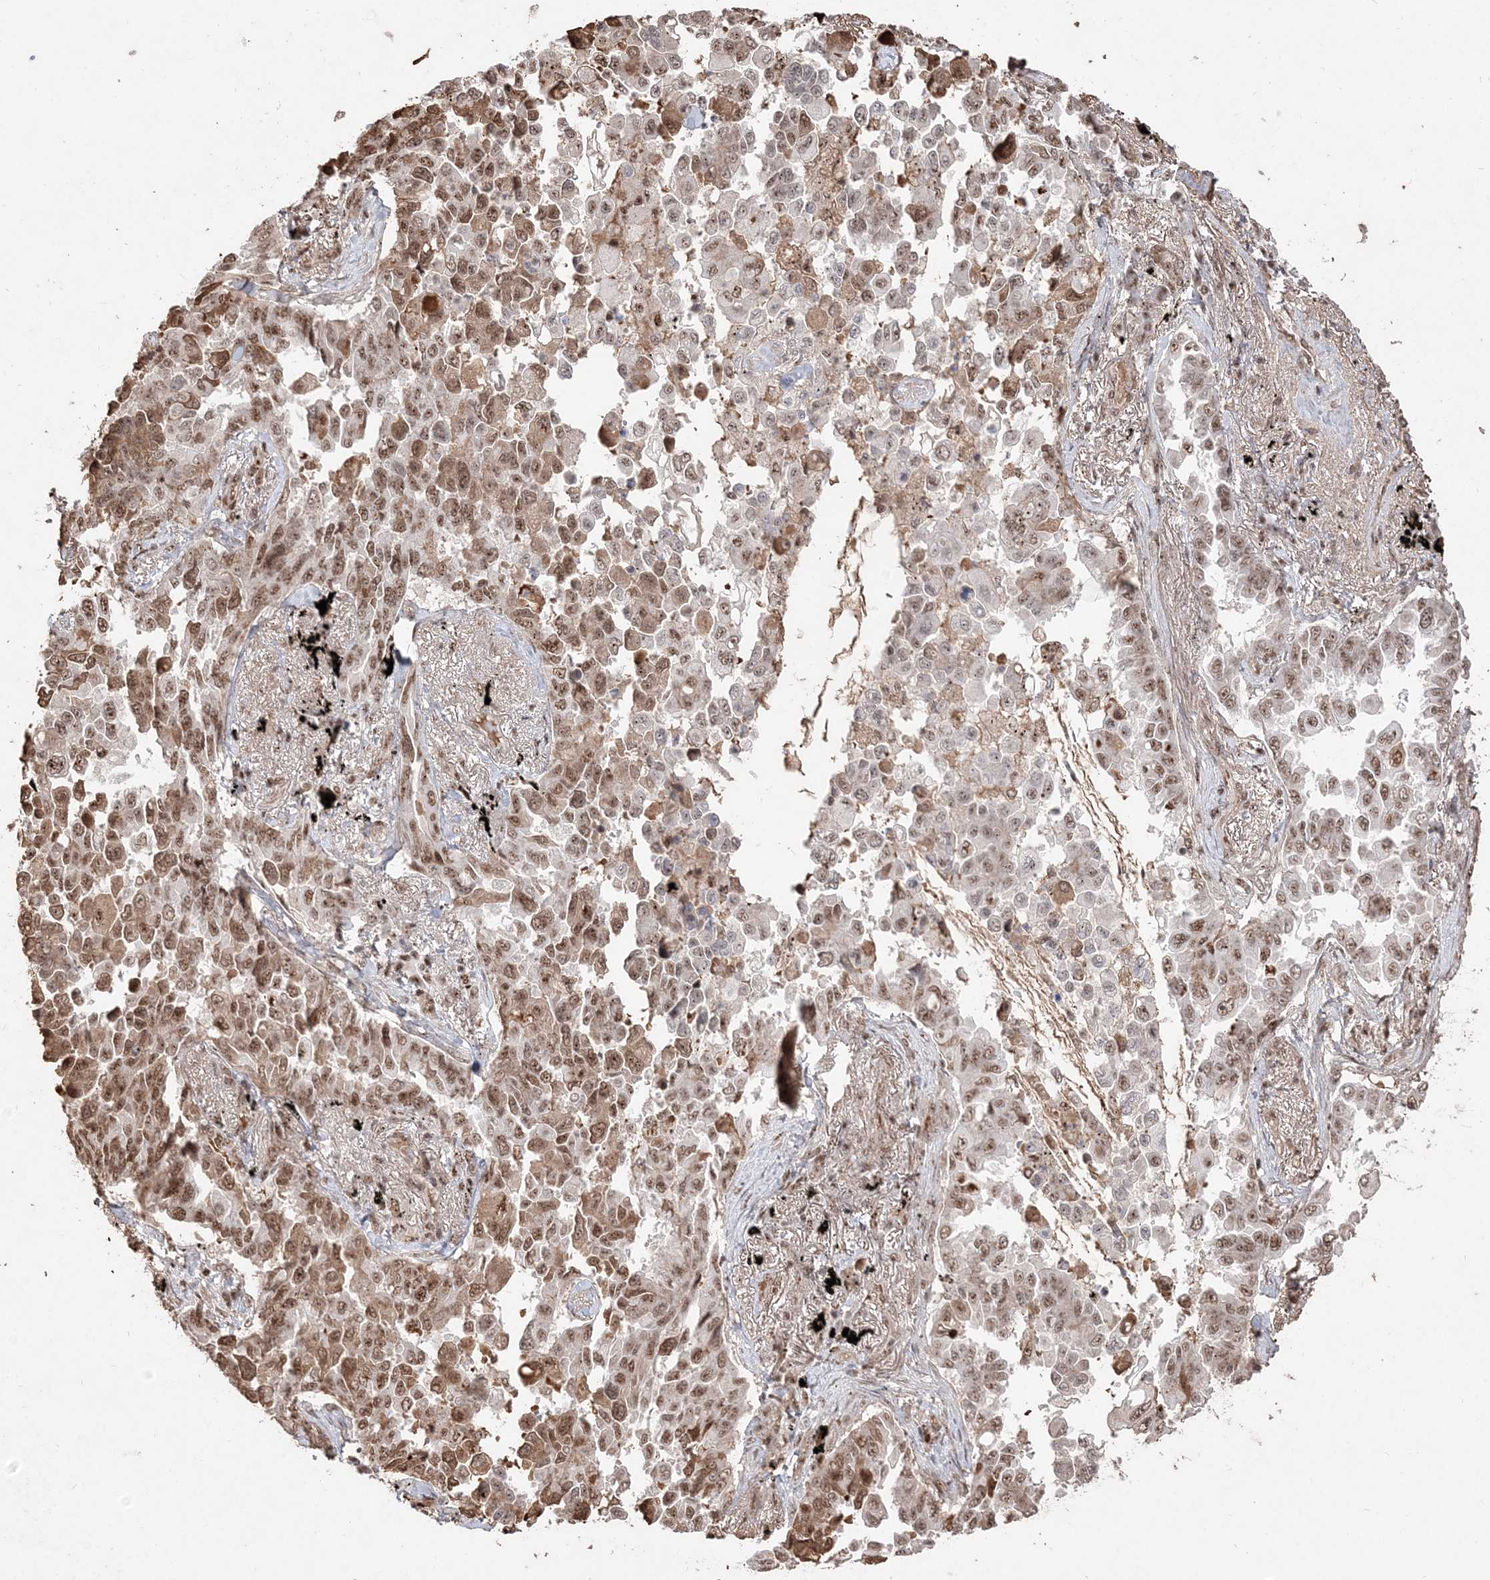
{"staining": {"intensity": "moderate", "quantity": ">75%", "location": "nuclear"}, "tissue": "lung cancer", "cell_type": "Tumor cells", "image_type": "cancer", "snomed": [{"axis": "morphology", "description": "Adenocarcinoma, NOS"}, {"axis": "topography", "description": "Lung"}], "caption": "An IHC micrograph of neoplastic tissue is shown. Protein staining in brown shows moderate nuclear positivity in lung adenocarcinoma within tumor cells.", "gene": "RBM17", "patient": {"sex": "female", "age": 67}}